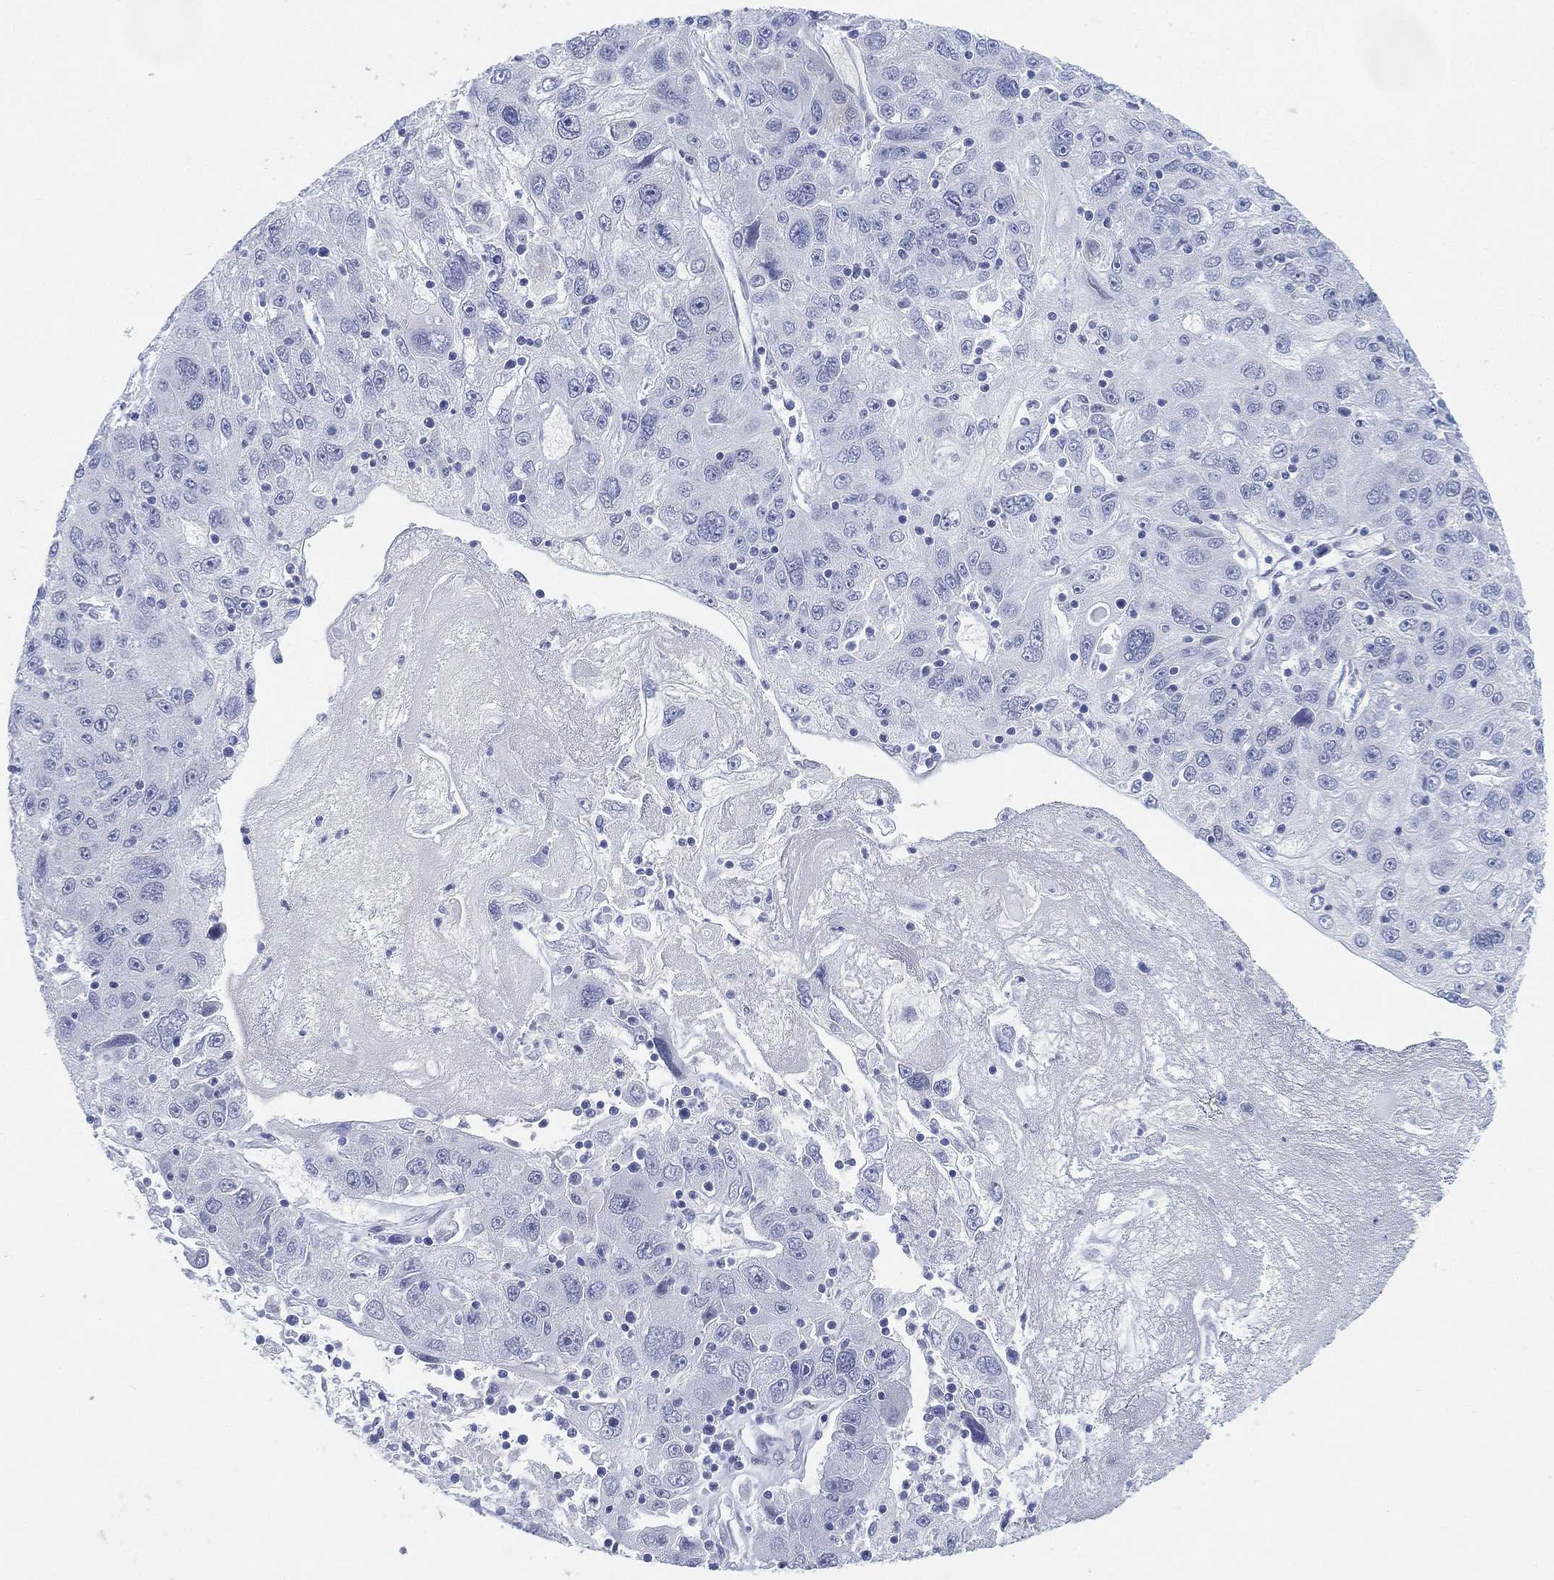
{"staining": {"intensity": "negative", "quantity": "none", "location": "none"}, "tissue": "stomach cancer", "cell_type": "Tumor cells", "image_type": "cancer", "snomed": [{"axis": "morphology", "description": "Adenocarcinoma, NOS"}, {"axis": "topography", "description": "Stomach"}], "caption": "IHC micrograph of stomach adenocarcinoma stained for a protein (brown), which reveals no staining in tumor cells.", "gene": "GCNA", "patient": {"sex": "male", "age": 56}}